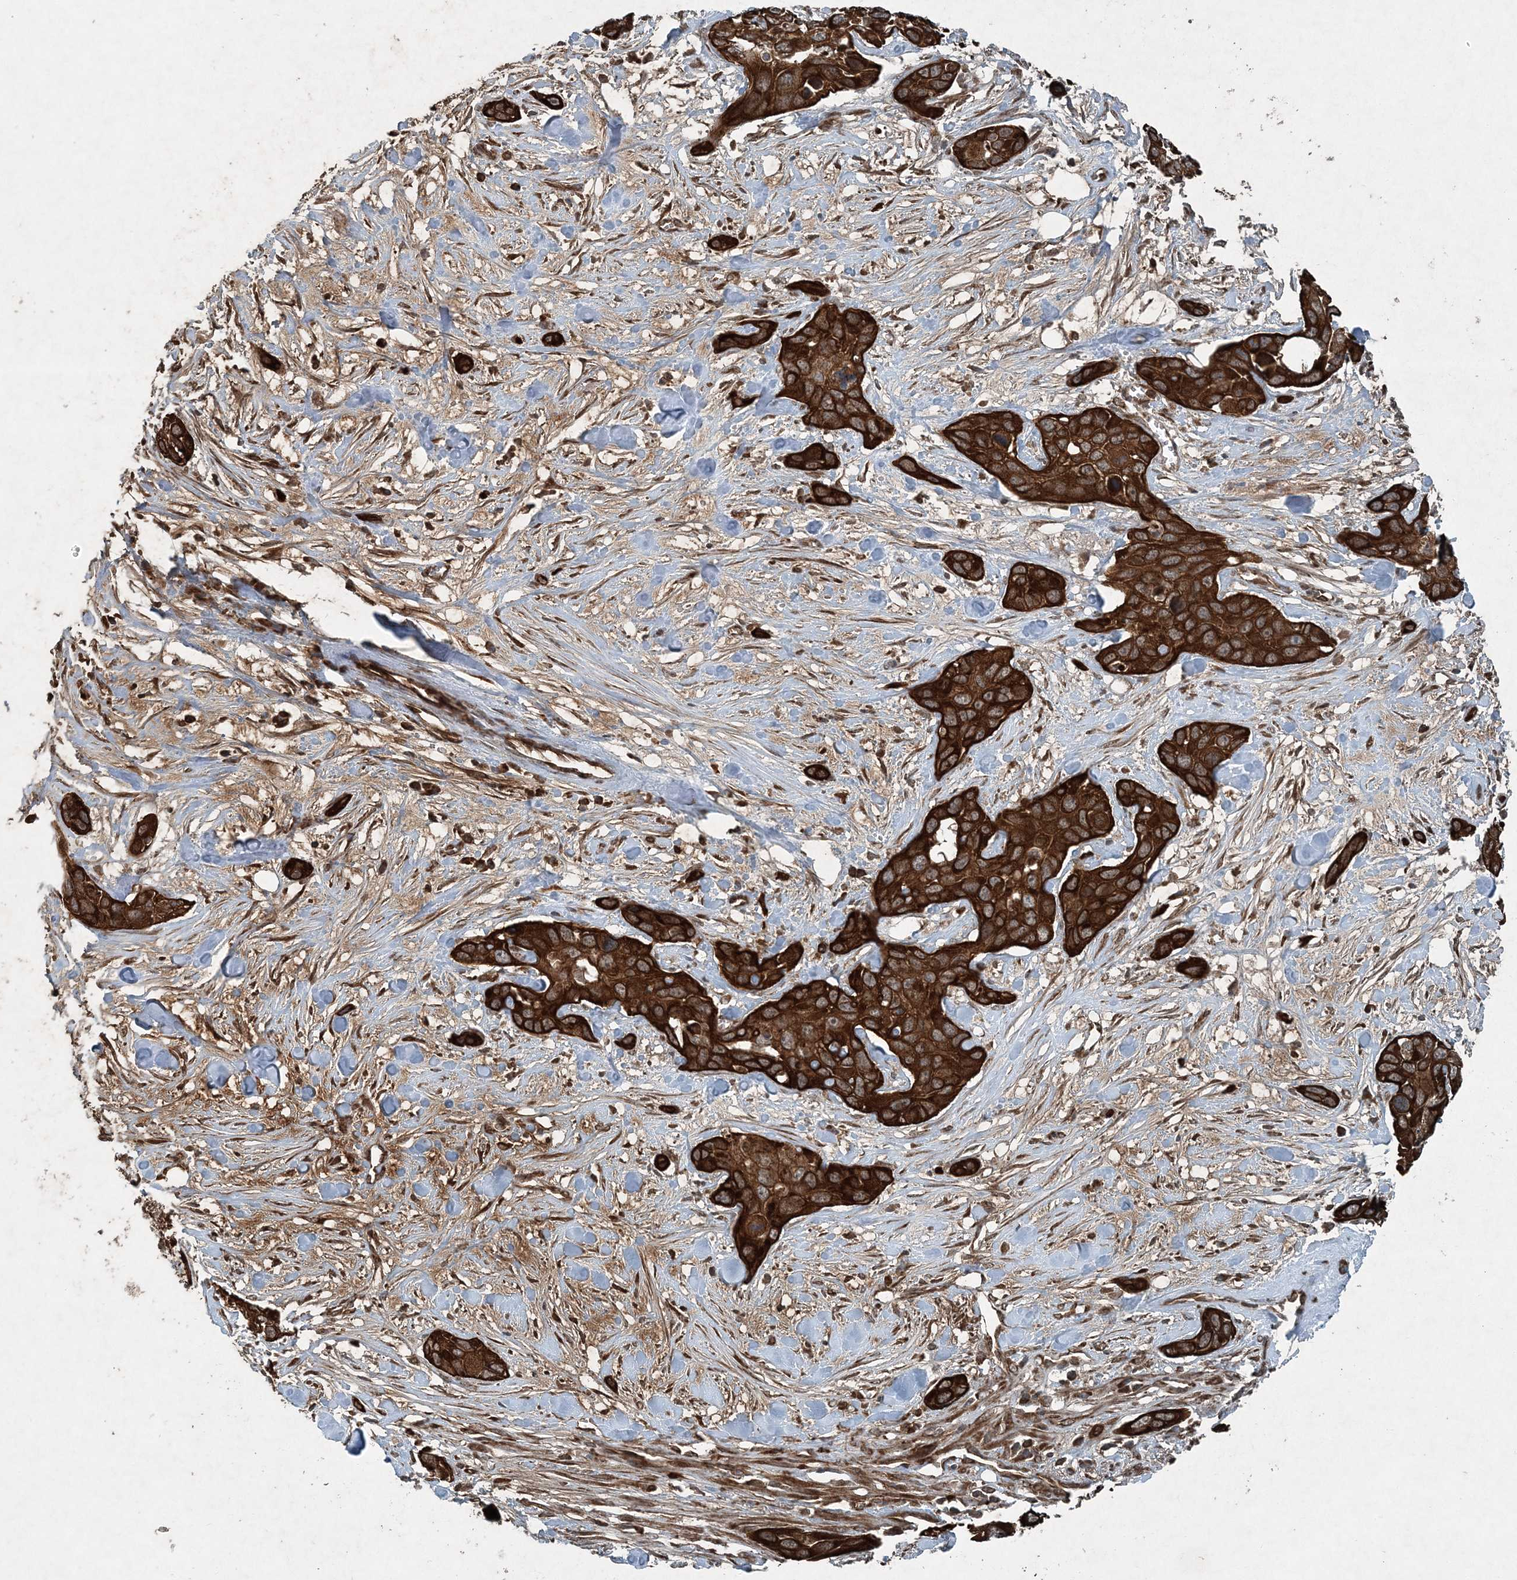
{"staining": {"intensity": "strong", "quantity": ">75%", "location": "cytoplasmic/membranous"}, "tissue": "pancreatic cancer", "cell_type": "Tumor cells", "image_type": "cancer", "snomed": [{"axis": "morphology", "description": "Adenocarcinoma, NOS"}, {"axis": "topography", "description": "Pancreas"}], "caption": "Tumor cells demonstrate strong cytoplasmic/membranous staining in about >75% of cells in pancreatic cancer.", "gene": "COPS7B", "patient": {"sex": "female", "age": 60}}